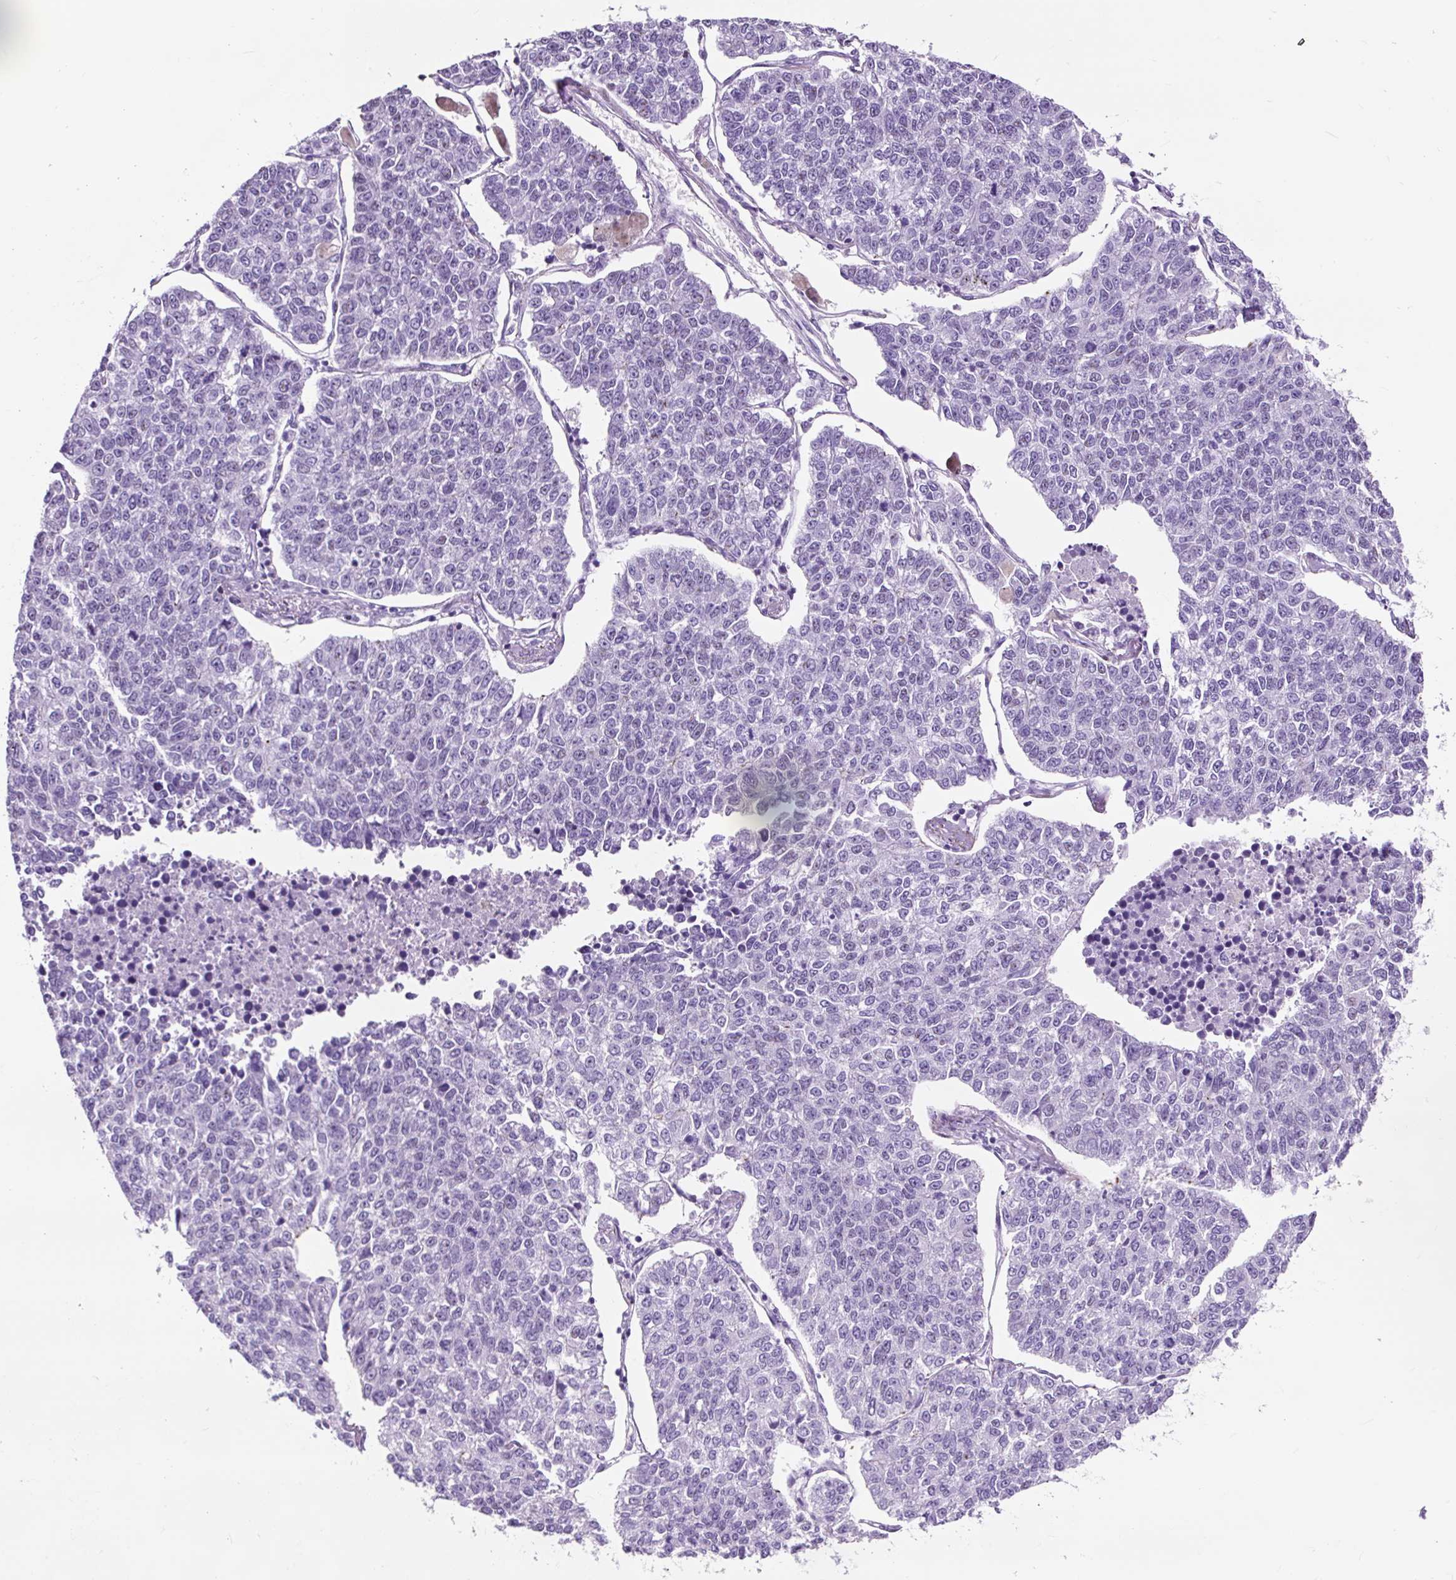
{"staining": {"intensity": "negative", "quantity": "none", "location": "none"}, "tissue": "lung cancer", "cell_type": "Tumor cells", "image_type": "cancer", "snomed": [{"axis": "morphology", "description": "Adenocarcinoma, NOS"}, {"axis": "topography", "description": "Lung"}], "caption": "High power microscopy photomicrograph of an IHC histopathology image of adenocarcinoma (lung), revealing no significant staining in tumor cells. (DAB (3,3'-diaminobenzidine) IHC, high magnification).", "gene": "OR10A7", "patient": {"sex": "male", "age": 49}}